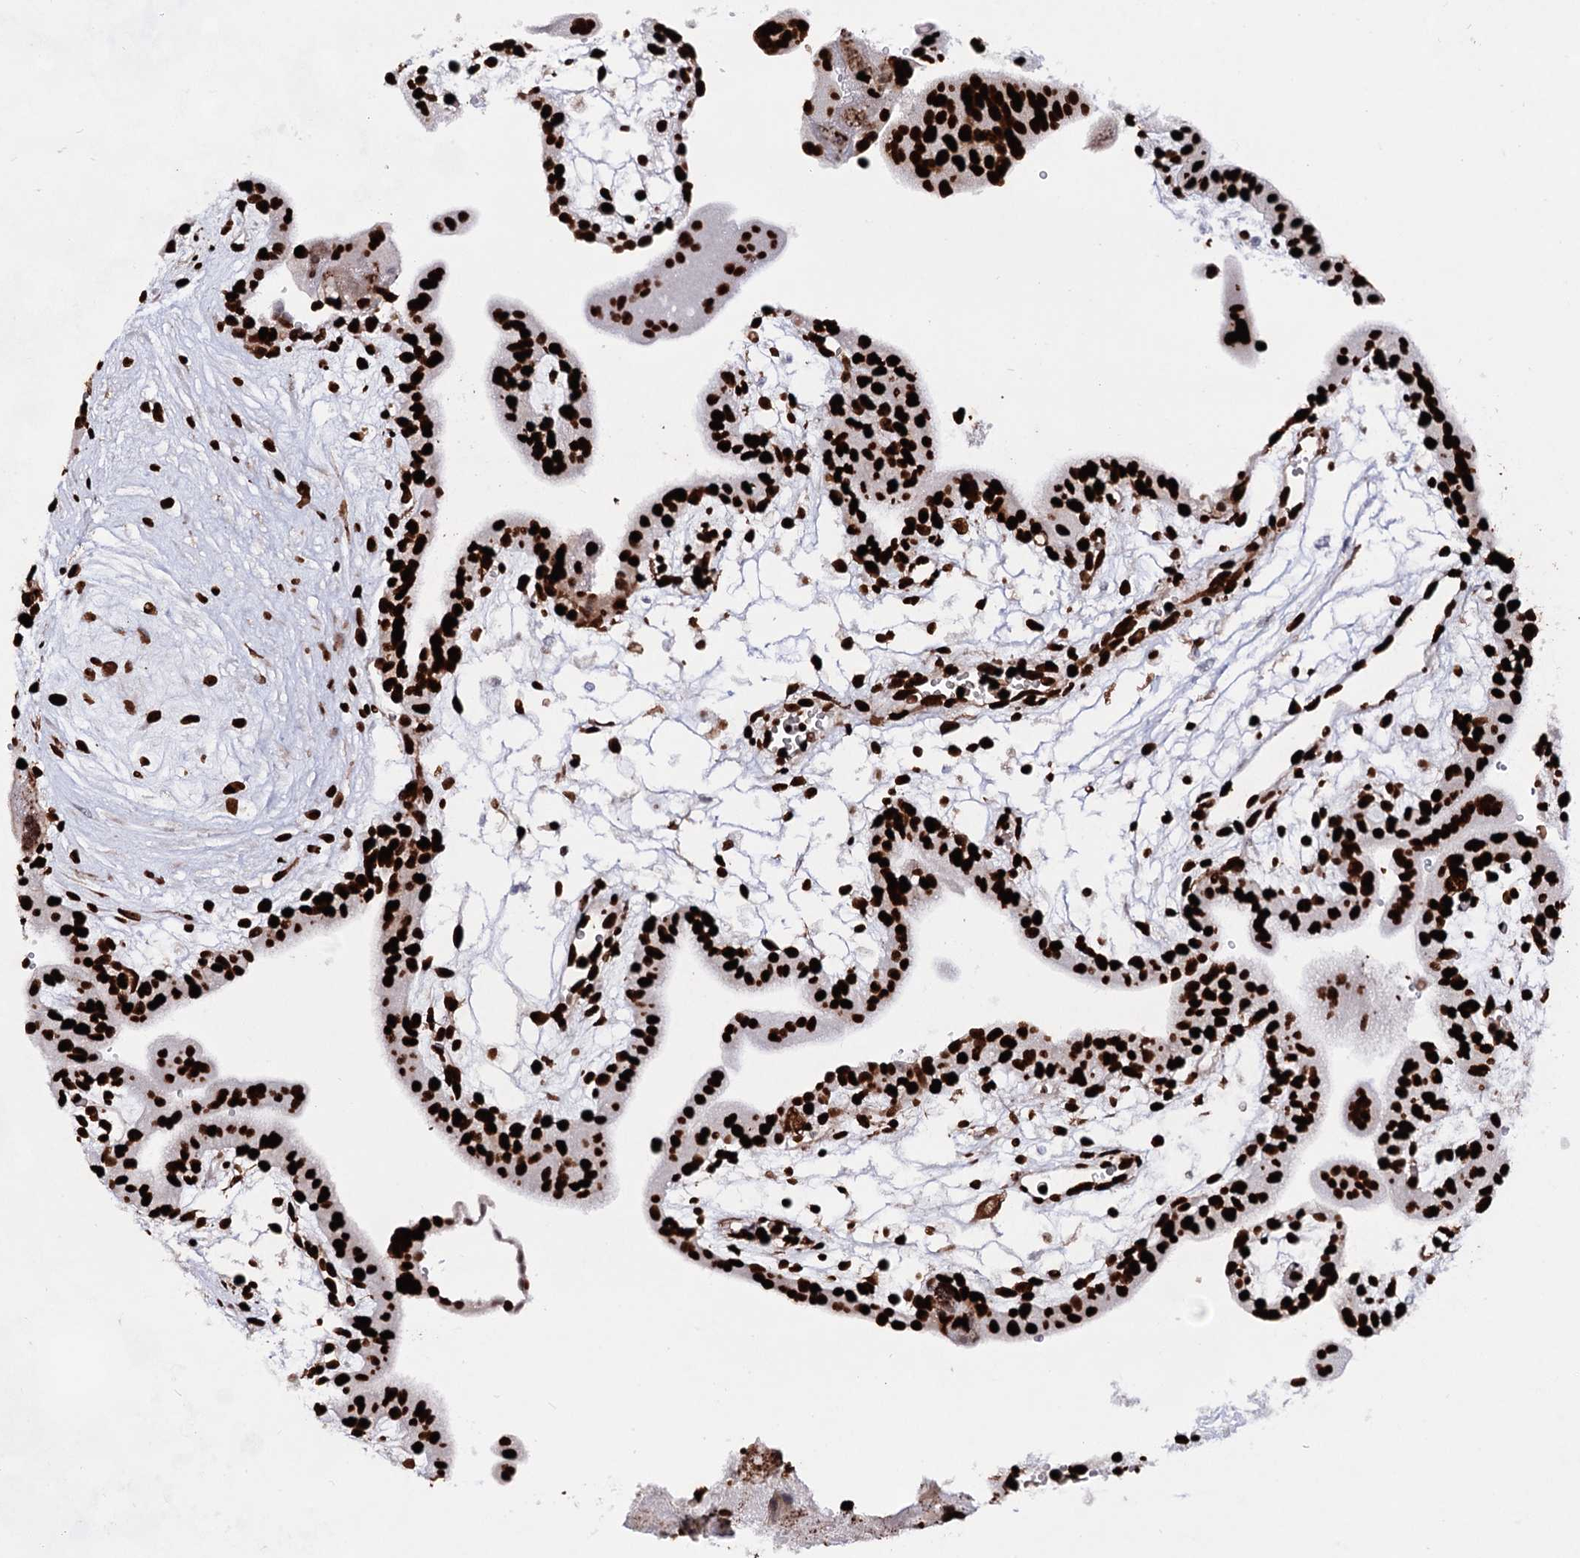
{"staining": {"intensity": "negative", "quantity": "none", "location": "none"}, "tissue": "placenta", "cell_type": "Decidual cells", "image_type": "normal", "snomed": [{"axis": "morphology", "description": "Normal tissue, NOS"}, {"axis": "topography", "description": "Placenta"}], "caption": "Immunohistochemical staining of benign placenta displays no significant staining in decidual cells. The staining was performed using DAB (3,3'-diaminobenzidine) to visualize the protein expression in brown, while the nuclei were stained in blue with hematoxylin (Magnification: 20x).", "gene": "HMGB2", "patient": {"sex": "female", "age": 18}}